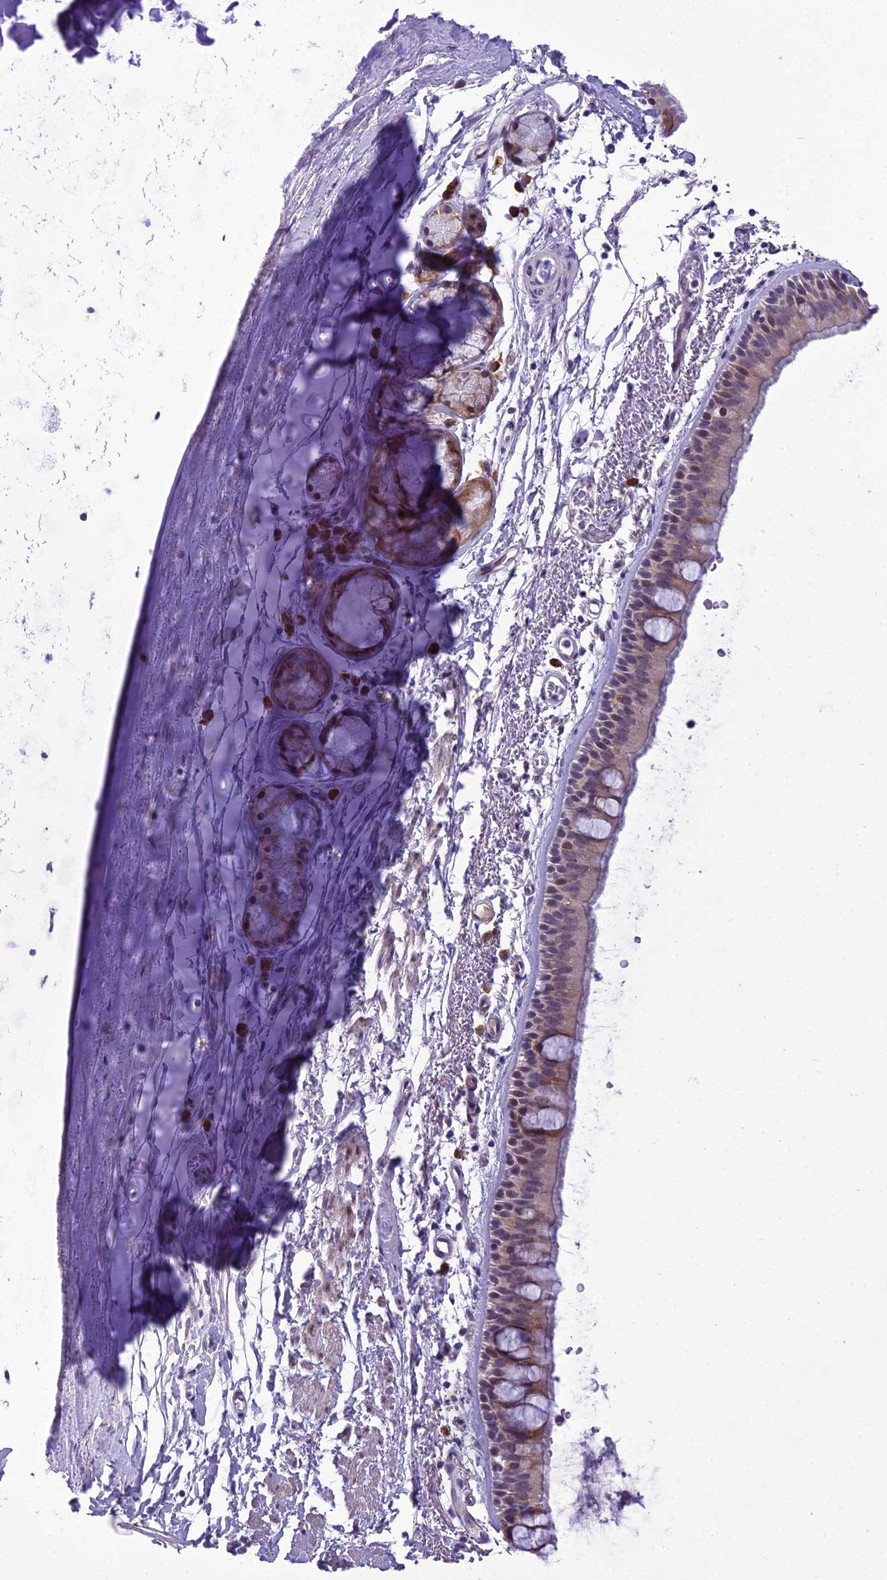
{"staining": {"intensity": "moderate", "quantity": "<25%", "location": "cytoplasmic/membranous,nuclear"}, "tissue": "bronchus", "cell_type": "Respiratory epithelial cells", "image_type": "normal", "snomed": [{"axis": "morphology", "description": "Normal tissue, NOS"}, {"axis": "topography", "description": "Lymph node"}, {"axis": "topography", "description": "Bronchus"}], "caption": "A high-resolution micrograph shows immunohistochemistry staining of unremarkable bronchus, which reveals moderate cytoplasmic/membranous,nuclear staining in approximately <25% of respiratory epithelial cells.", "gene": "NEURL2", "patient": {"sex": "female", "age": 70}}